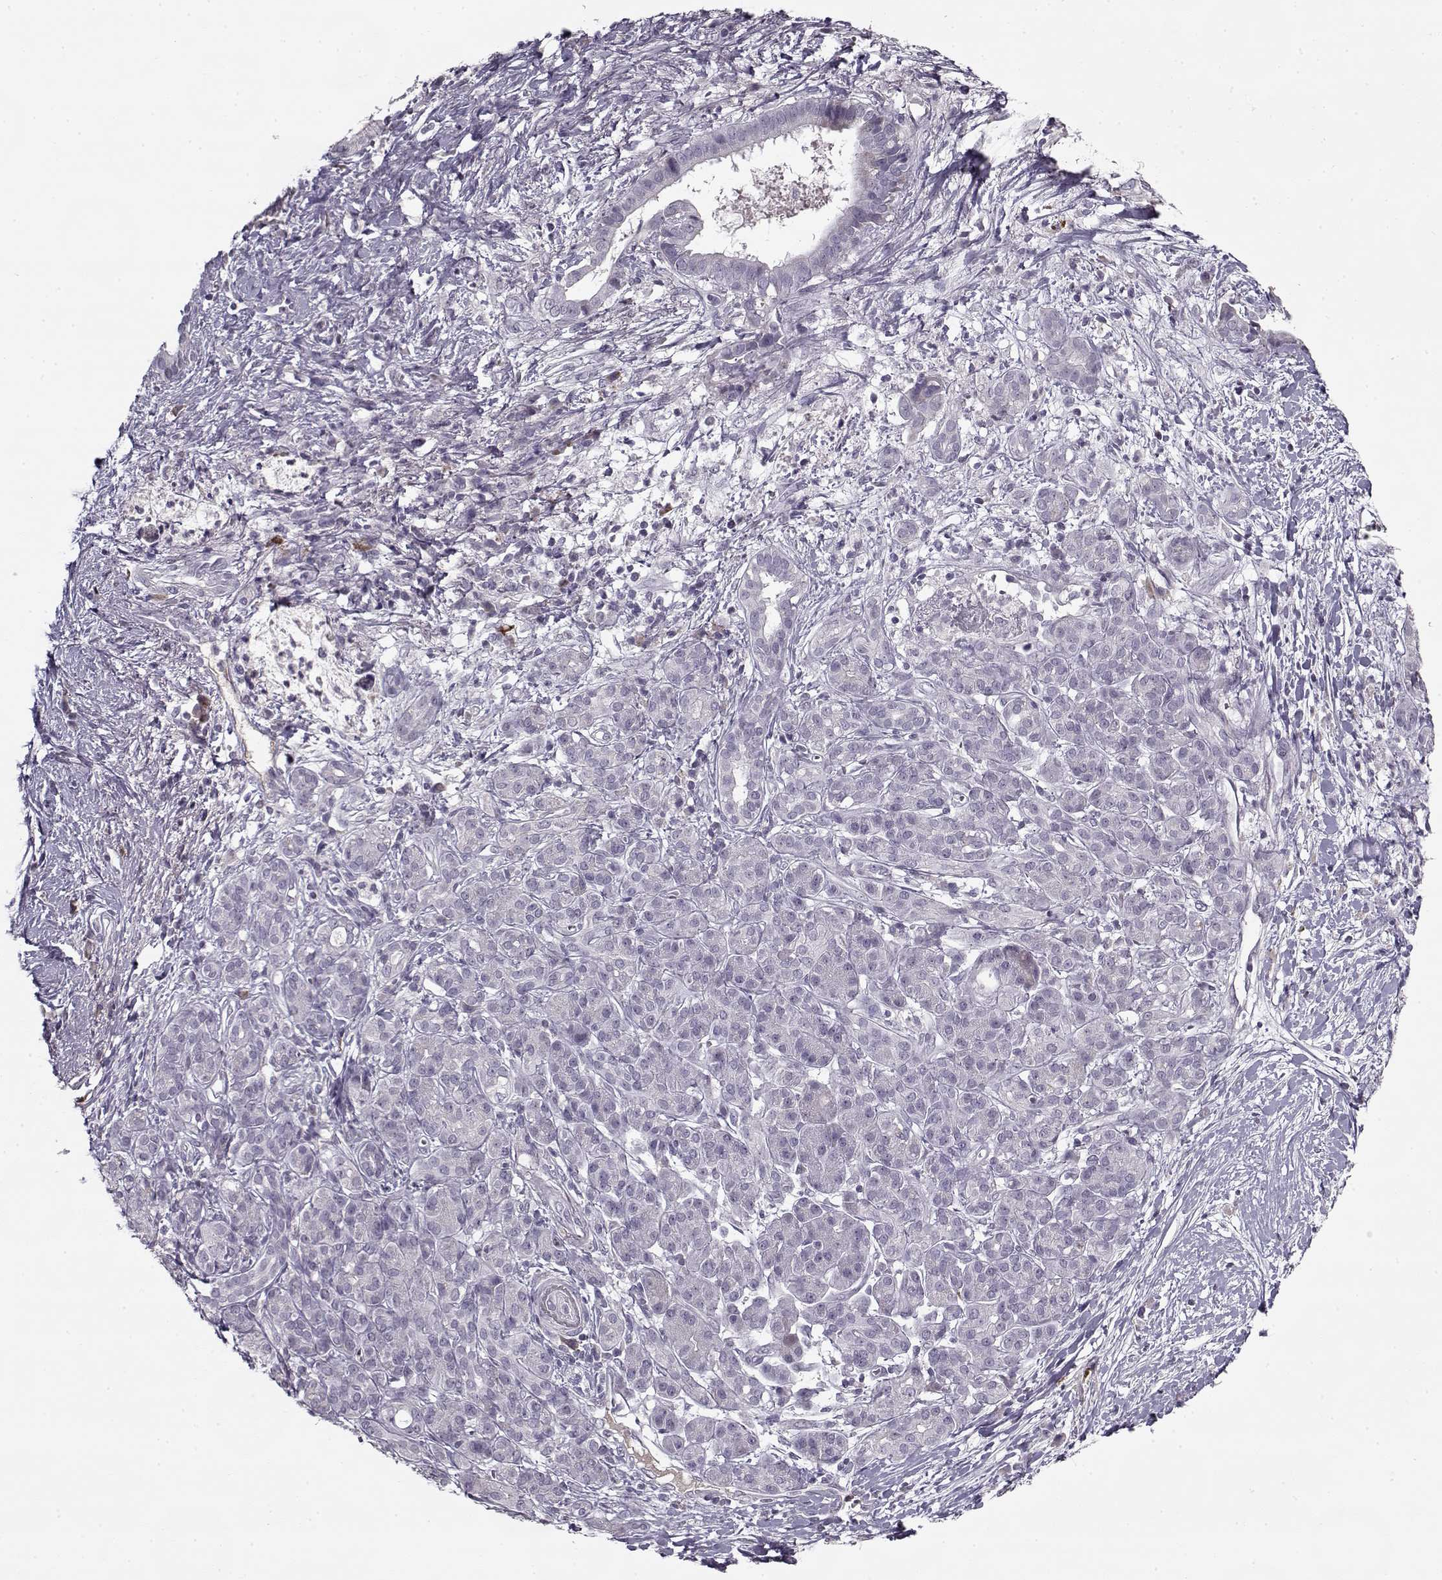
{"staining": {"intensity": "negative", "quantity": "none", "location": "none"}, "tissue": "pancreatic cancer", "cell_type": "Tumor cells", "image_type": "cancer", "snomed": [{"axis": "morphology", "description": "Adenocarcinoma, NOS"}, {"axis": "topography", "description": "Pancreas"}], "caption": "Immunohistochemistry (IHC) histopathology image of neoplastic tissue: pancreatic cancer (adenocarcinoma) stained with DAB shows no significant protein positivity in tumor cells.", "gene": "KRT9", "patient": {"sex": "male", "age": 61}}